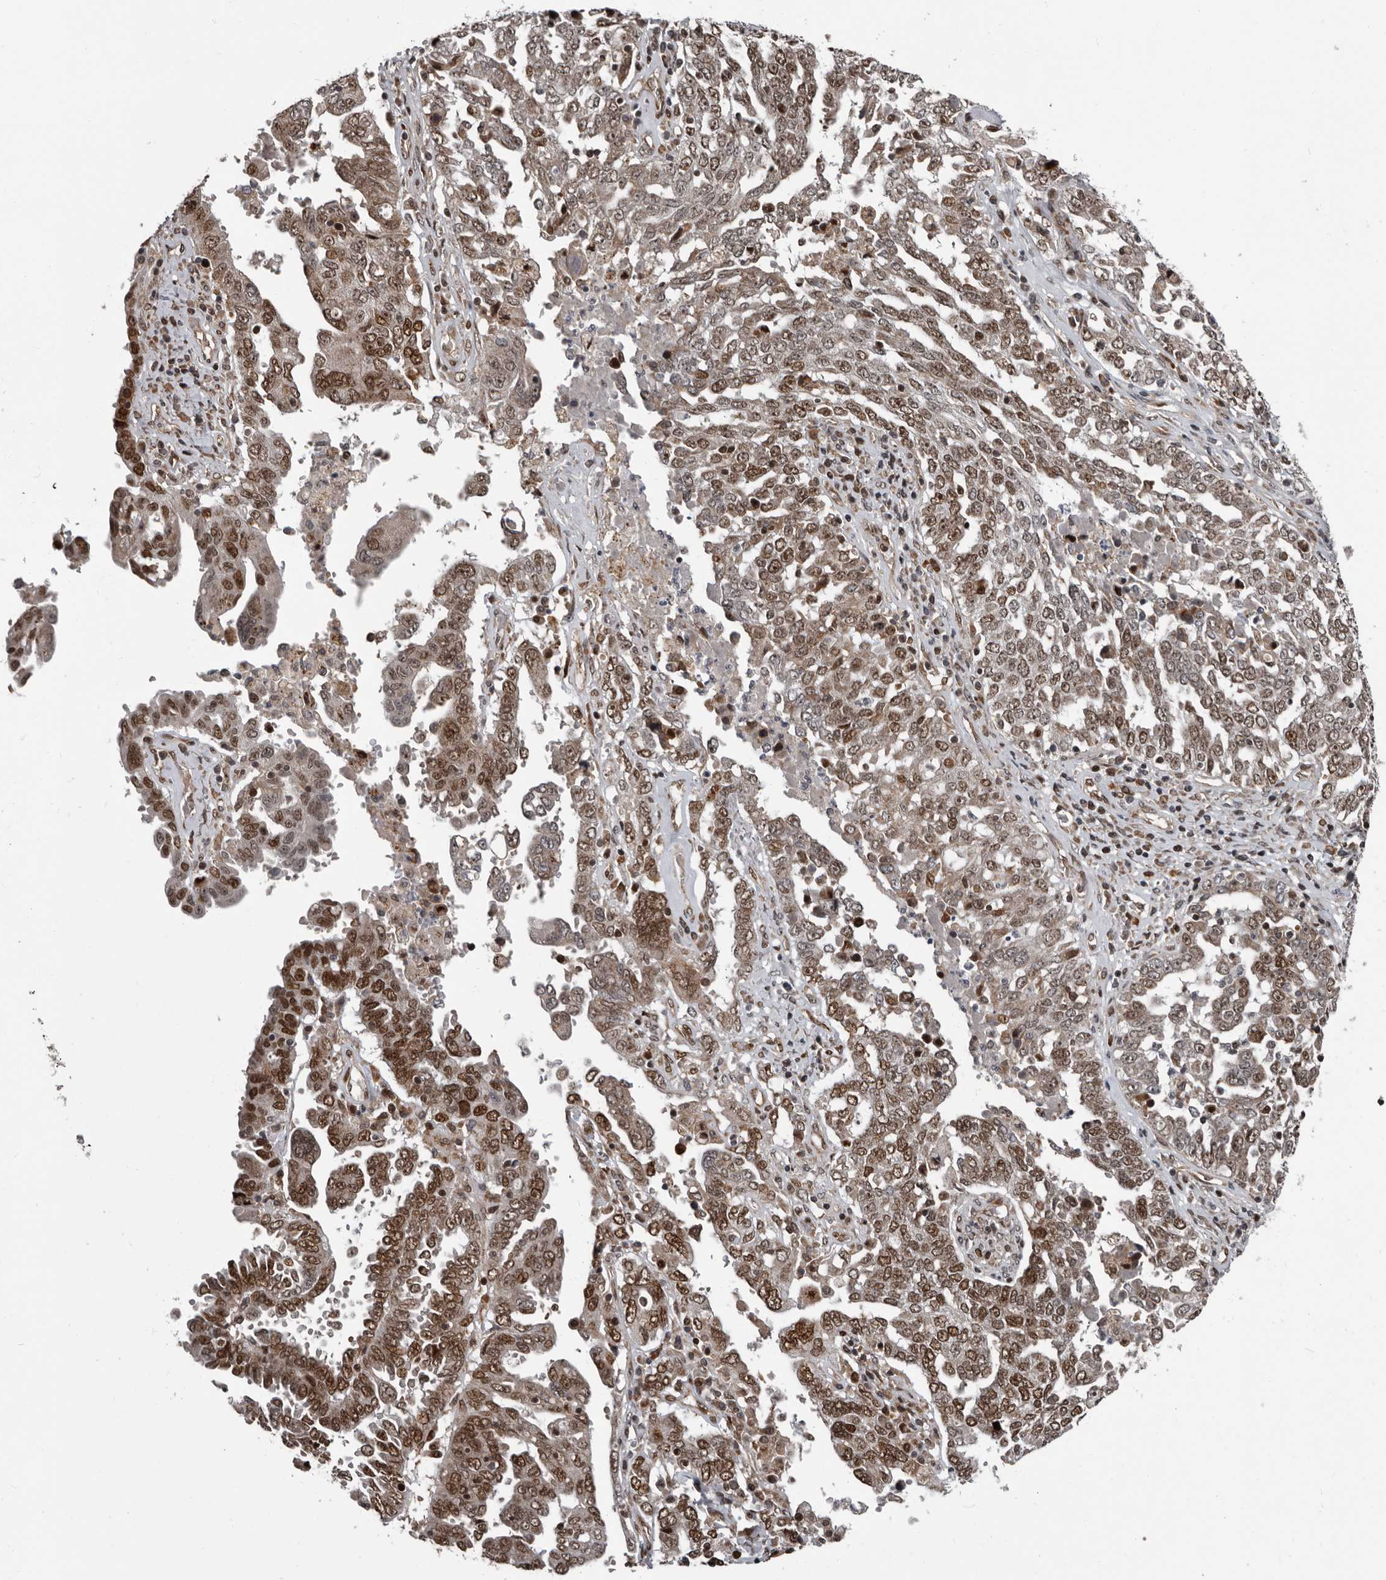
{"staining": {"intensity": "moderate", "quantity": ">75%", "location": "nuclear"}, "tissue": "ovarian cancer", "cell_type": "Tumor cells", "image_type": "cancer", "snomed": [{"axis": "morphology", "description": "Carcinoma, endometroid"}, {"axis": "topography", "description": "Ovary"}], "caption": "Protein staining displays moderate nuclear staining in about >75% of tumor cells in ovarian cancer (endometroid carcinoma). (Stains: DAB in brown, nuclei in blue, Microscopy: brightfield microscopy at high magnification).", "gene": "CHD1L", "patient": {"sex": "female", "age": 62}}